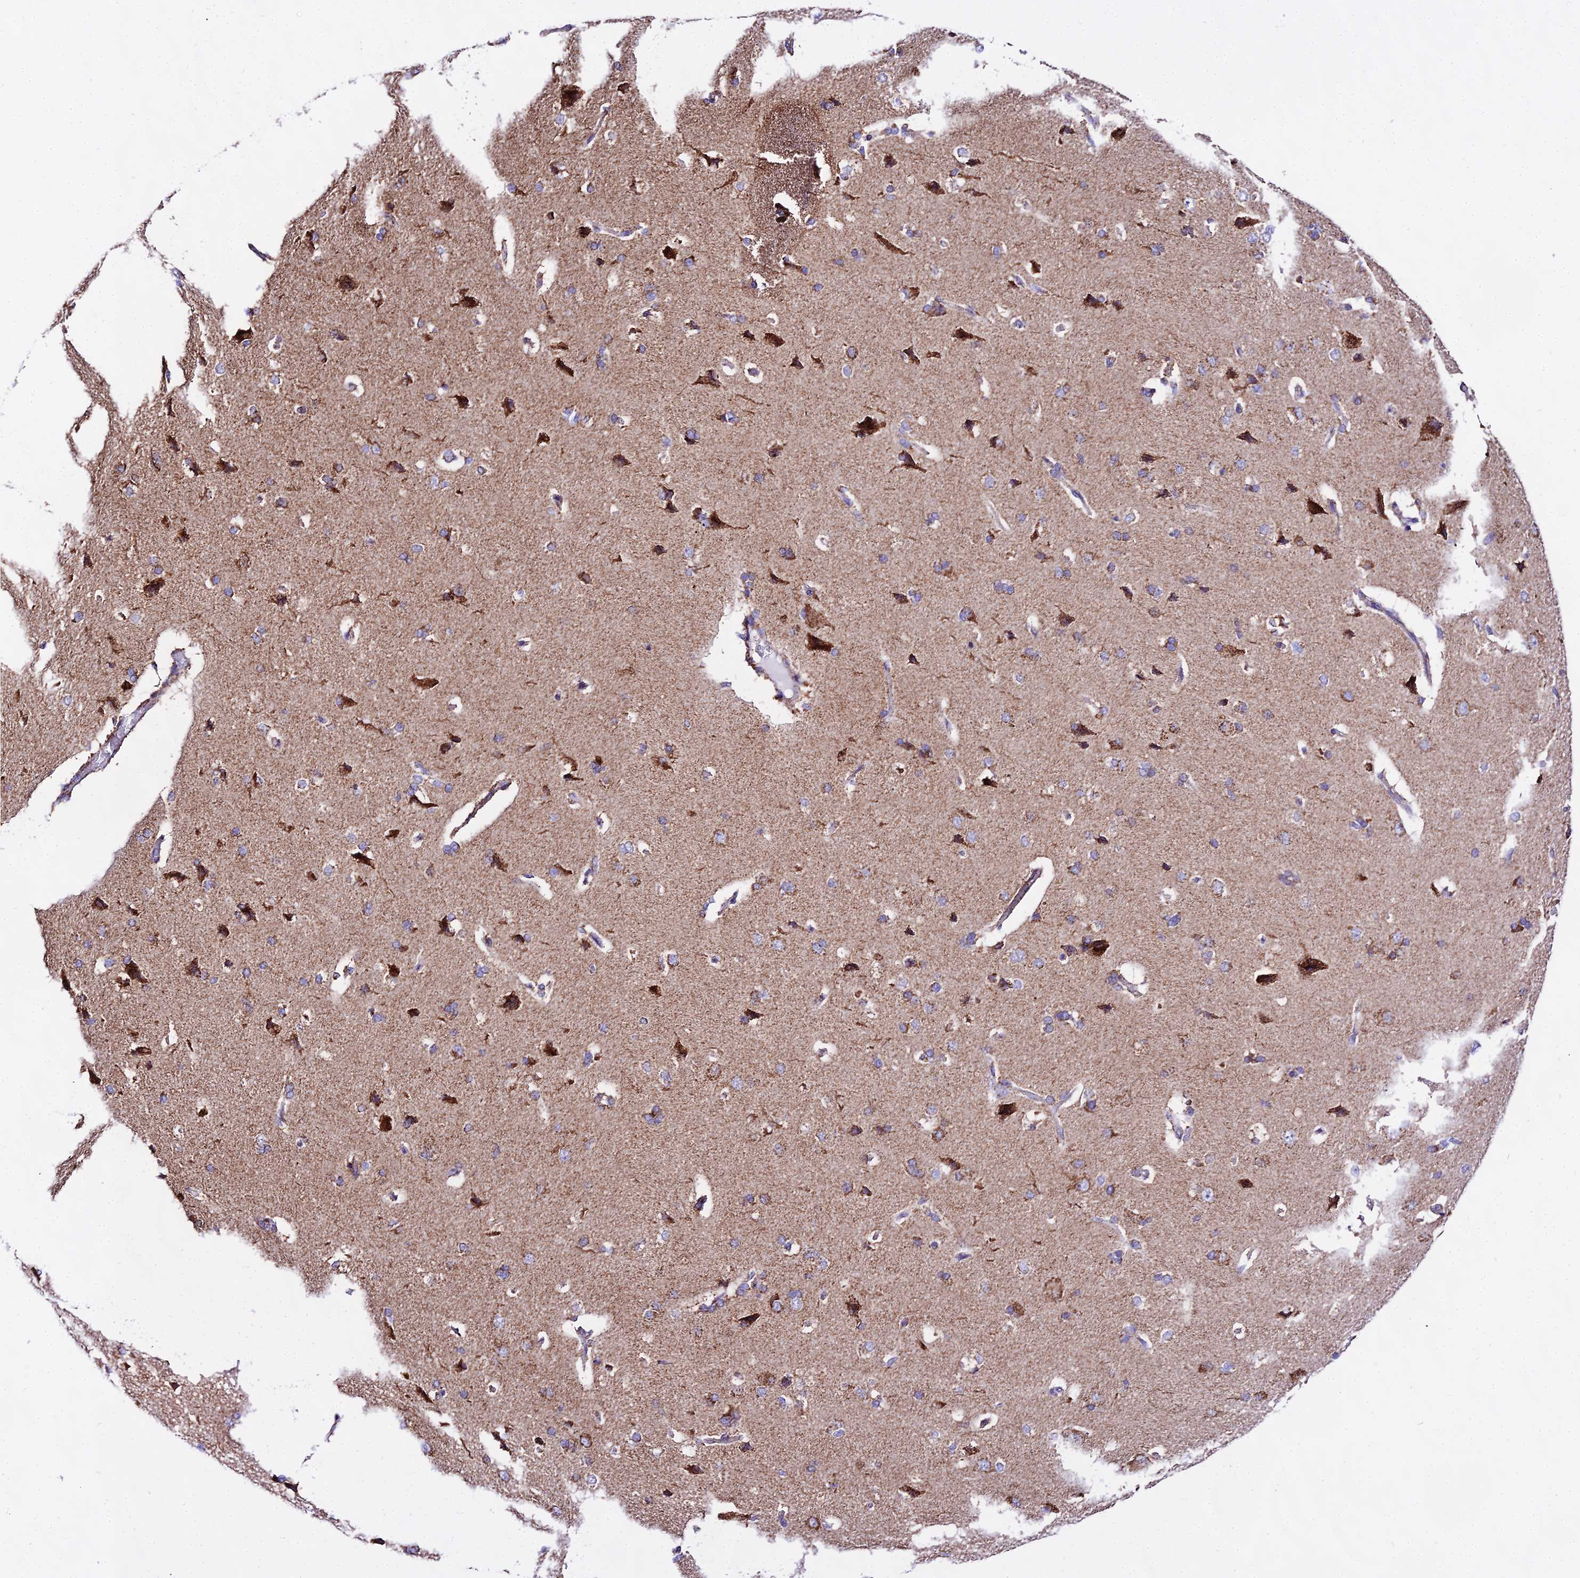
{"staining": {"intensity": "negative", "quantity": "none", "location": "none"}, "tissue": "cerebral cortex", "cell_type": "Endothelial cells", "image_type": "normal", "snomed": [{"axis": "morphology", "description": "Normal tissue, NOS"}, {"axis": "topography", "description": "Cerebral cortex"}], "caption": "High magnification brightfield microscopy of unremarkable cerebral cortex stained with DAB (brown) and counterstained with hematoxylin (blue): endothelial cells show no significant staining. Brightfield microscopy of immunohistochemistry stained with DAB (brown) and hematoxylin (blue), captured at high magnification.", "gene": "ATP5PD", "patient": {"sex": "male", "age": 62}}